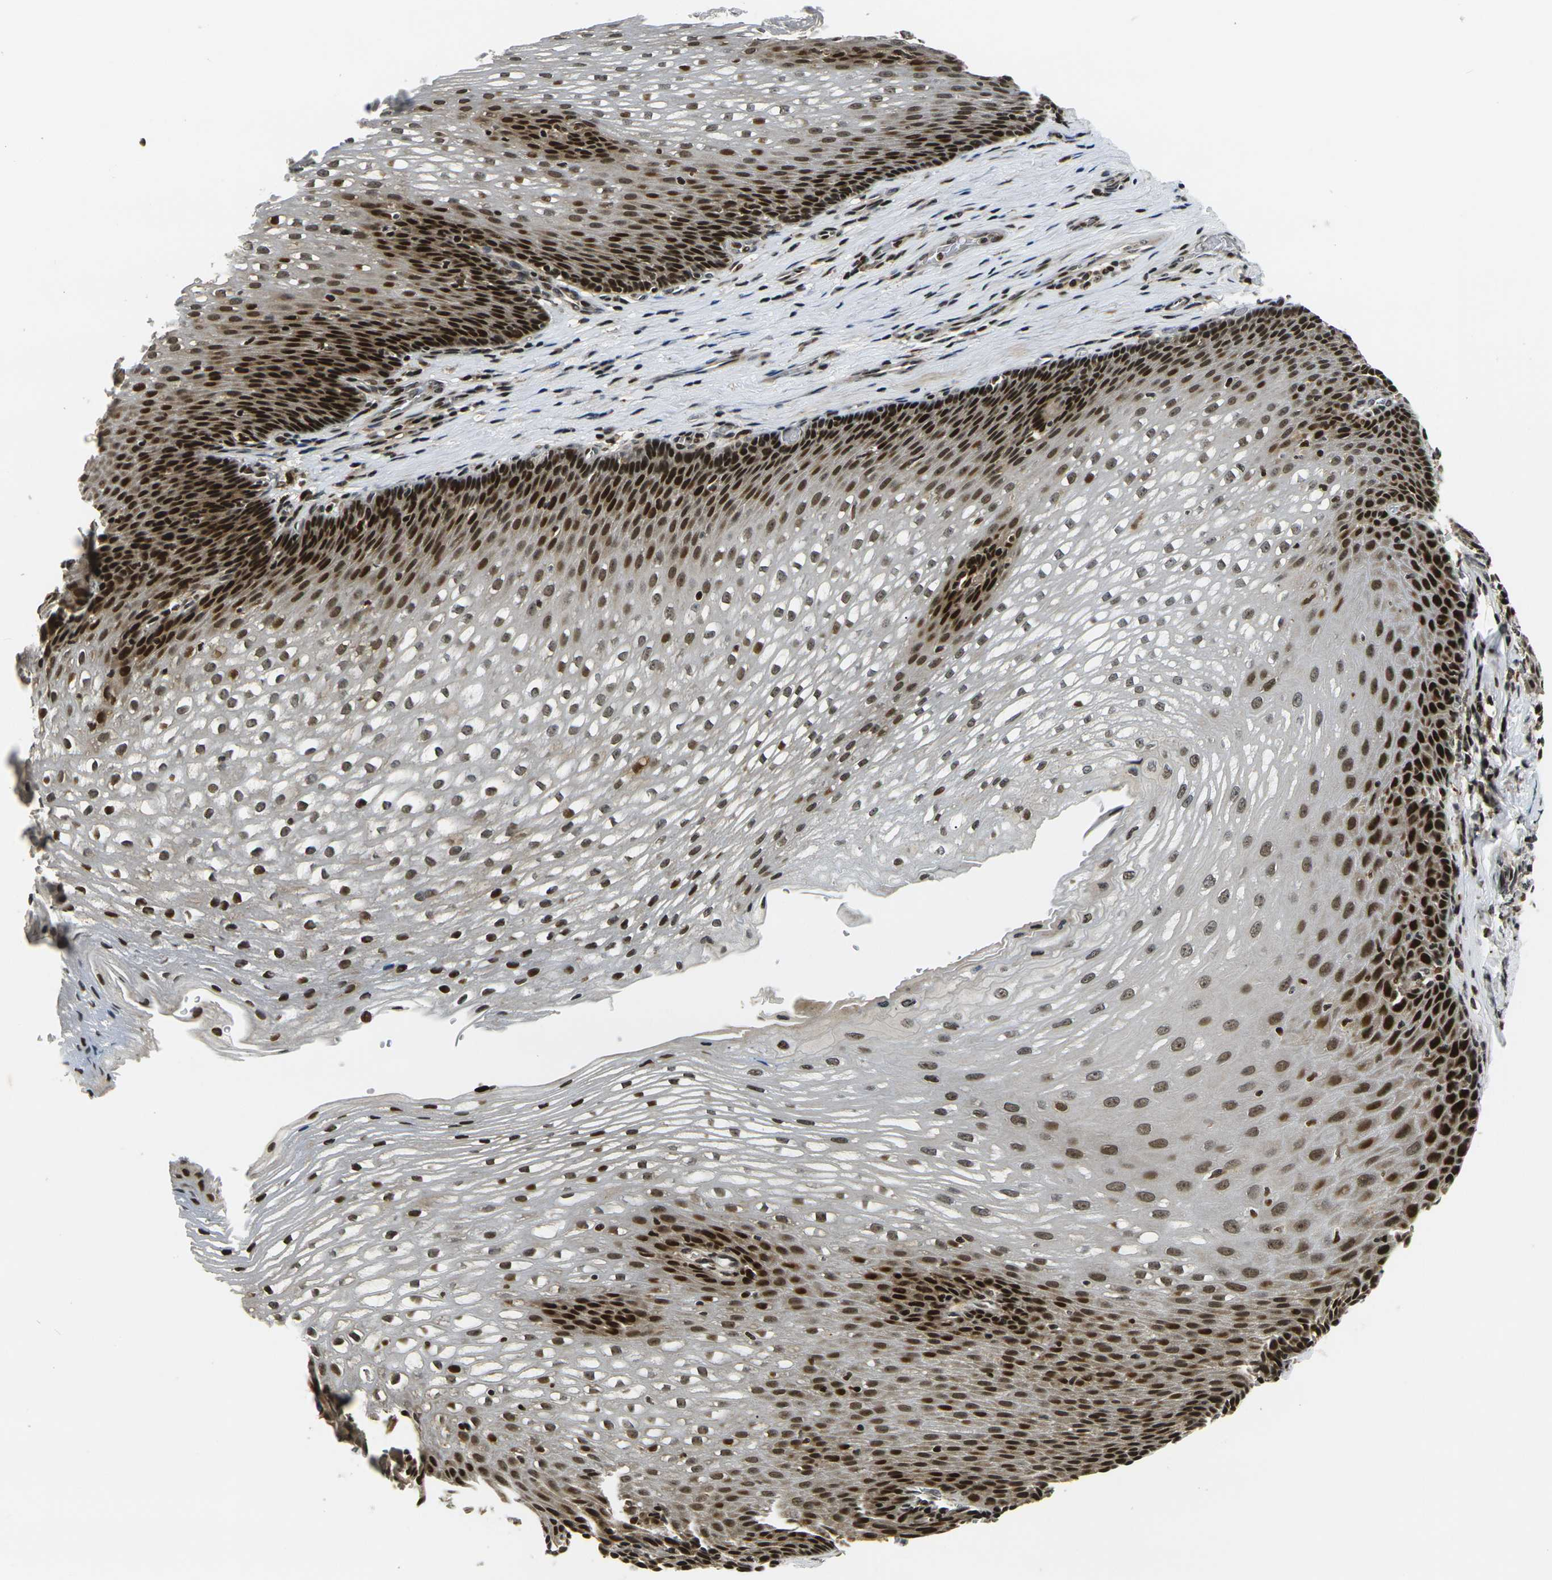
{"staining": {"intensity": "strong", "quantity": ">75%", "location": "nuclear"}, "tissue": "esophagus", "cell_type": "Squamous epithelial cells", "image_type": "normal", "snomed": [{"axis": "morphology", "description": "Normal tissue, NOS"}, {"axis": "topography", "description": "Esophagus"}], "caption": "Immunohistochemistry micrograph of benign esophagus: esophagus stained using IHC exhibits high levels of strong protein expression localized specifically in the nuclear of squamous epithelial cells, appearing as a nuclear brown color.", "gene": "ACTL6A", "patient": {"sex": "male", "age": 48}}